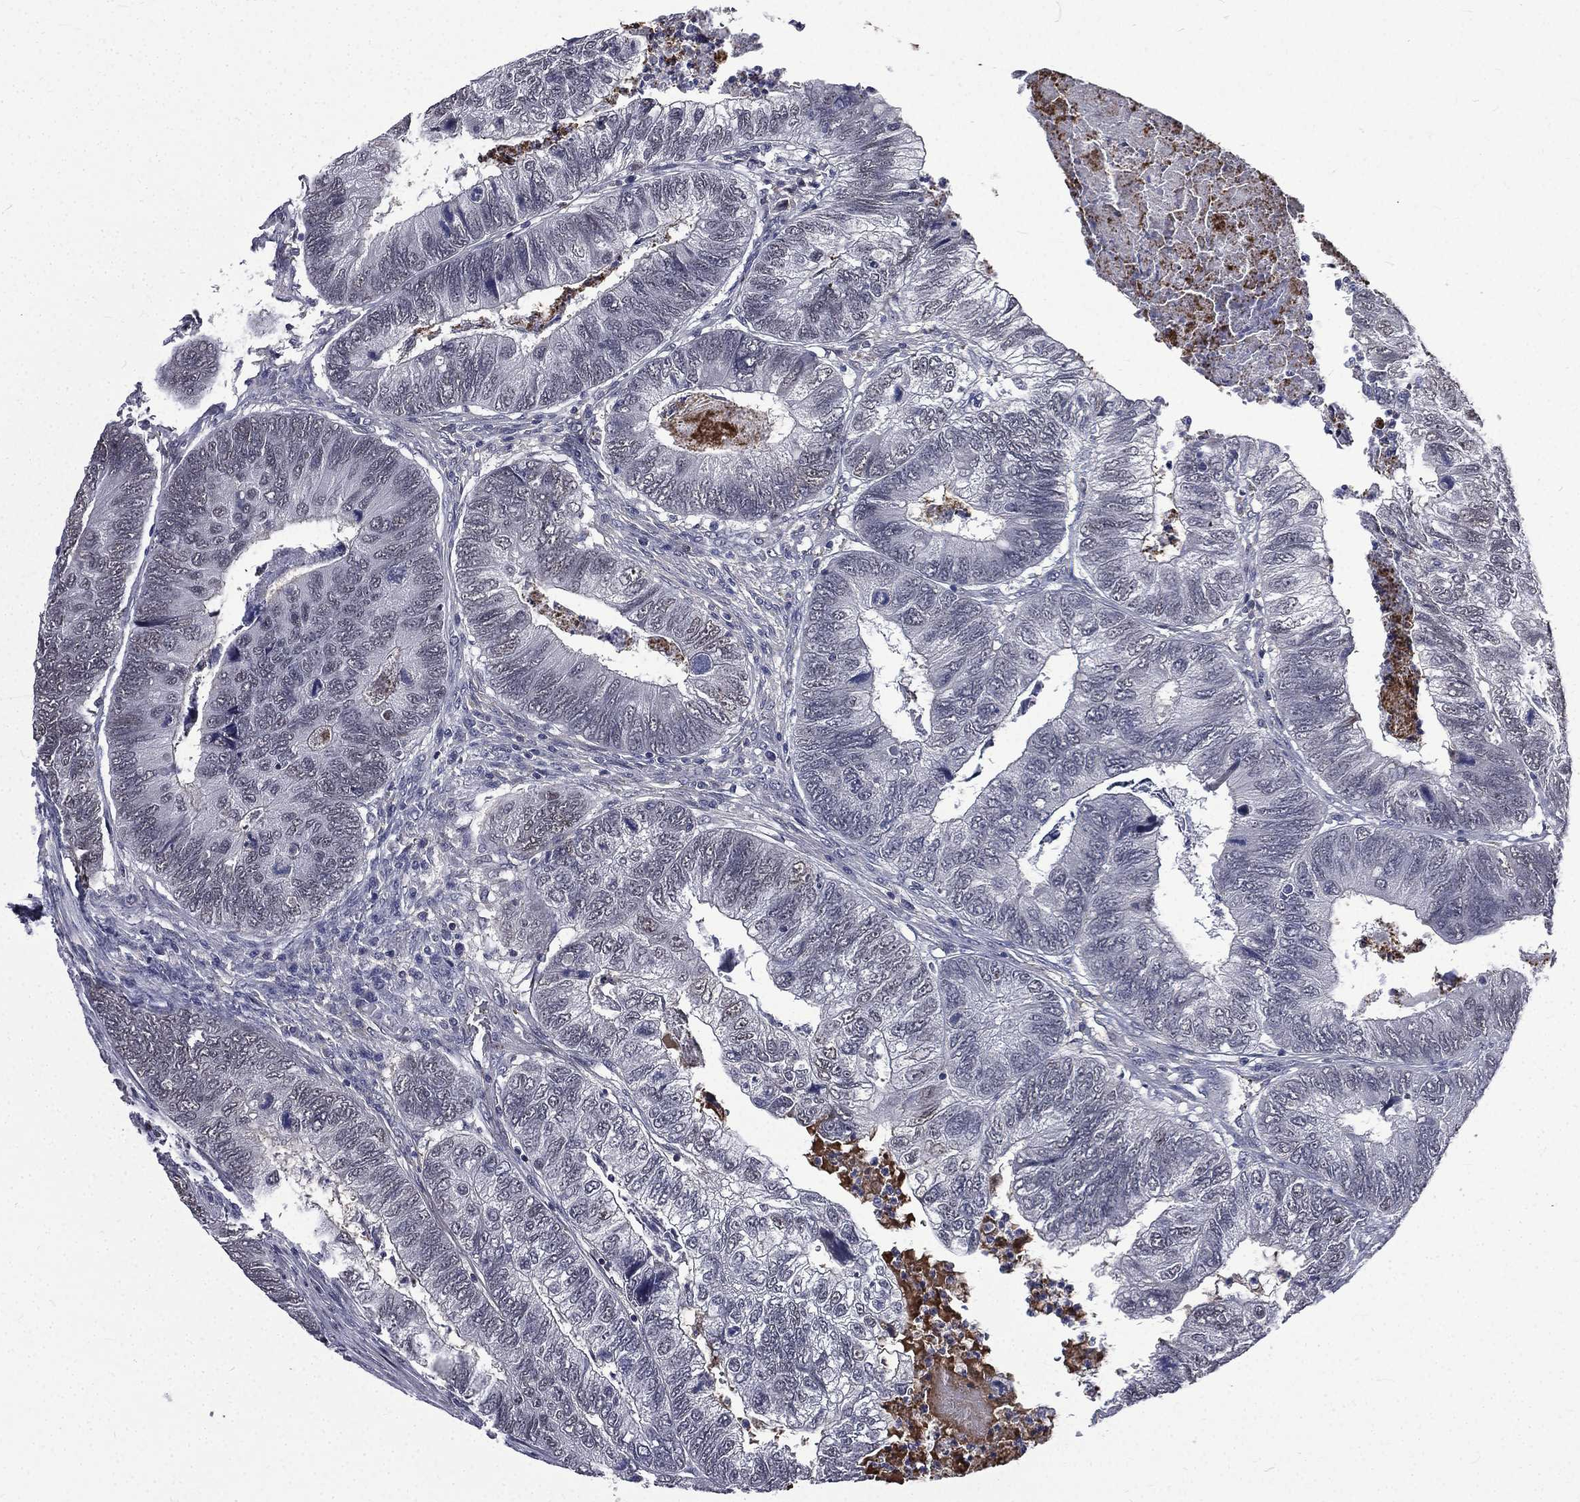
{"staining": {"intensity": "negative", "quantity": "none", "location": "none"}, "tissue": "colorectal cancer", "cell_type": "Tumor cells", "image_type": "cancer", "snomed": [{"axis": "morphology", "description": "Adenocarcinoma, NOS"}, {"axis": "topography", "description": "Colon"}], "caption": "An image of colorectal cancer stained for a protein exhibits no brown staining in tumor cells.", "gene": "FGG", "patient": {"sex": "female", "age": 67}}